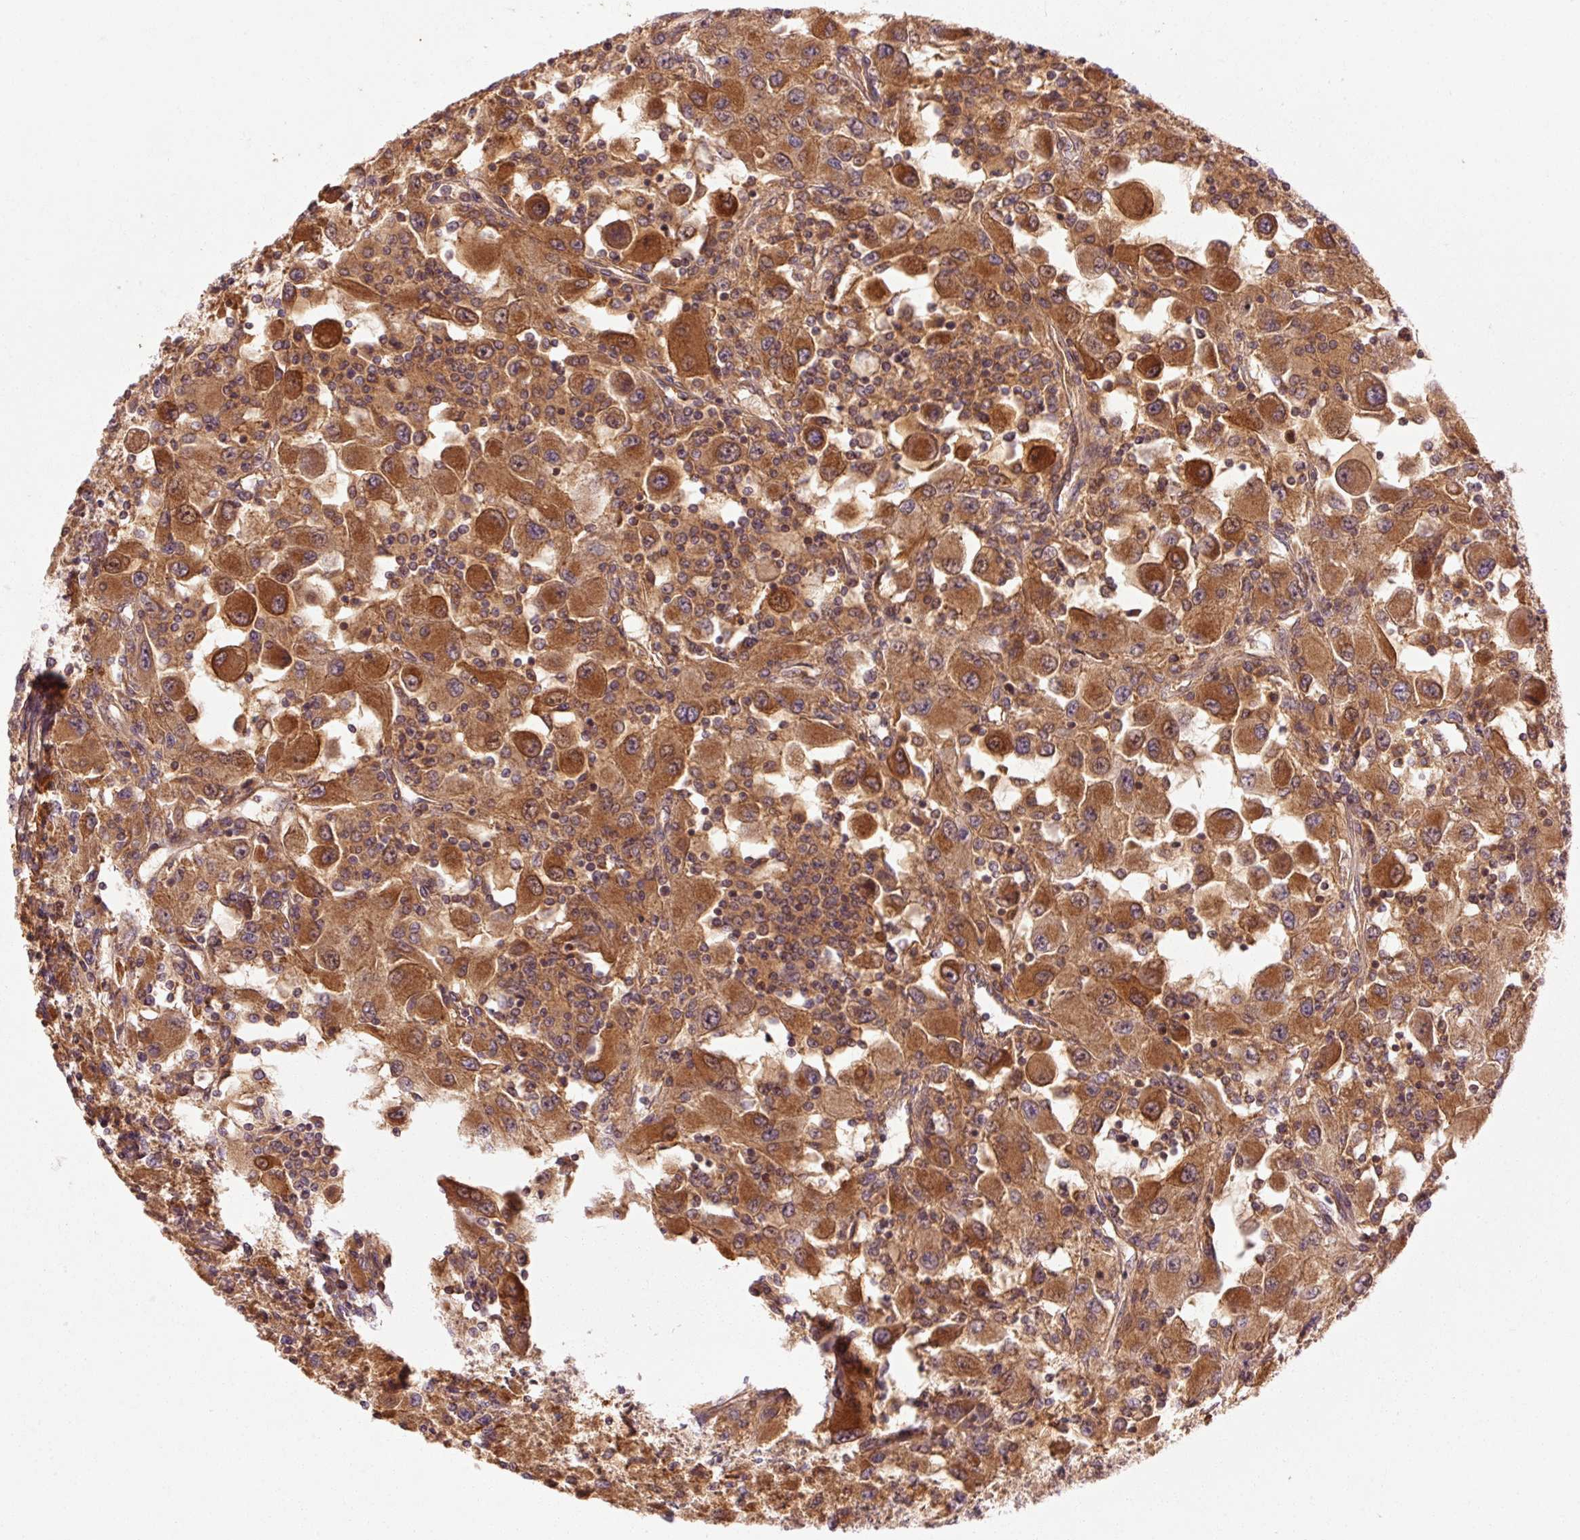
{"staining": {"intensity": "moderate", "quantity": ">75%", "location": "cytoplasmic/membranous"}, "tissue": "renal cancer", "cell_type": "Tumor cells", "image_type": "cancer", "snomed": [{"axis": "morphology", "description": "Adenocarcinoma, NOS"}, {"axis": "topography", "description": "Kidney"}], "caption": "Immunohistochemical staining of human renal adenocarcinoma displays moderate cytoplasmic/membranous protein staining in approximately >75% of tumor cells.", "gene": "CTNNA1", "patient": {"sex": "female", "age": 67}}